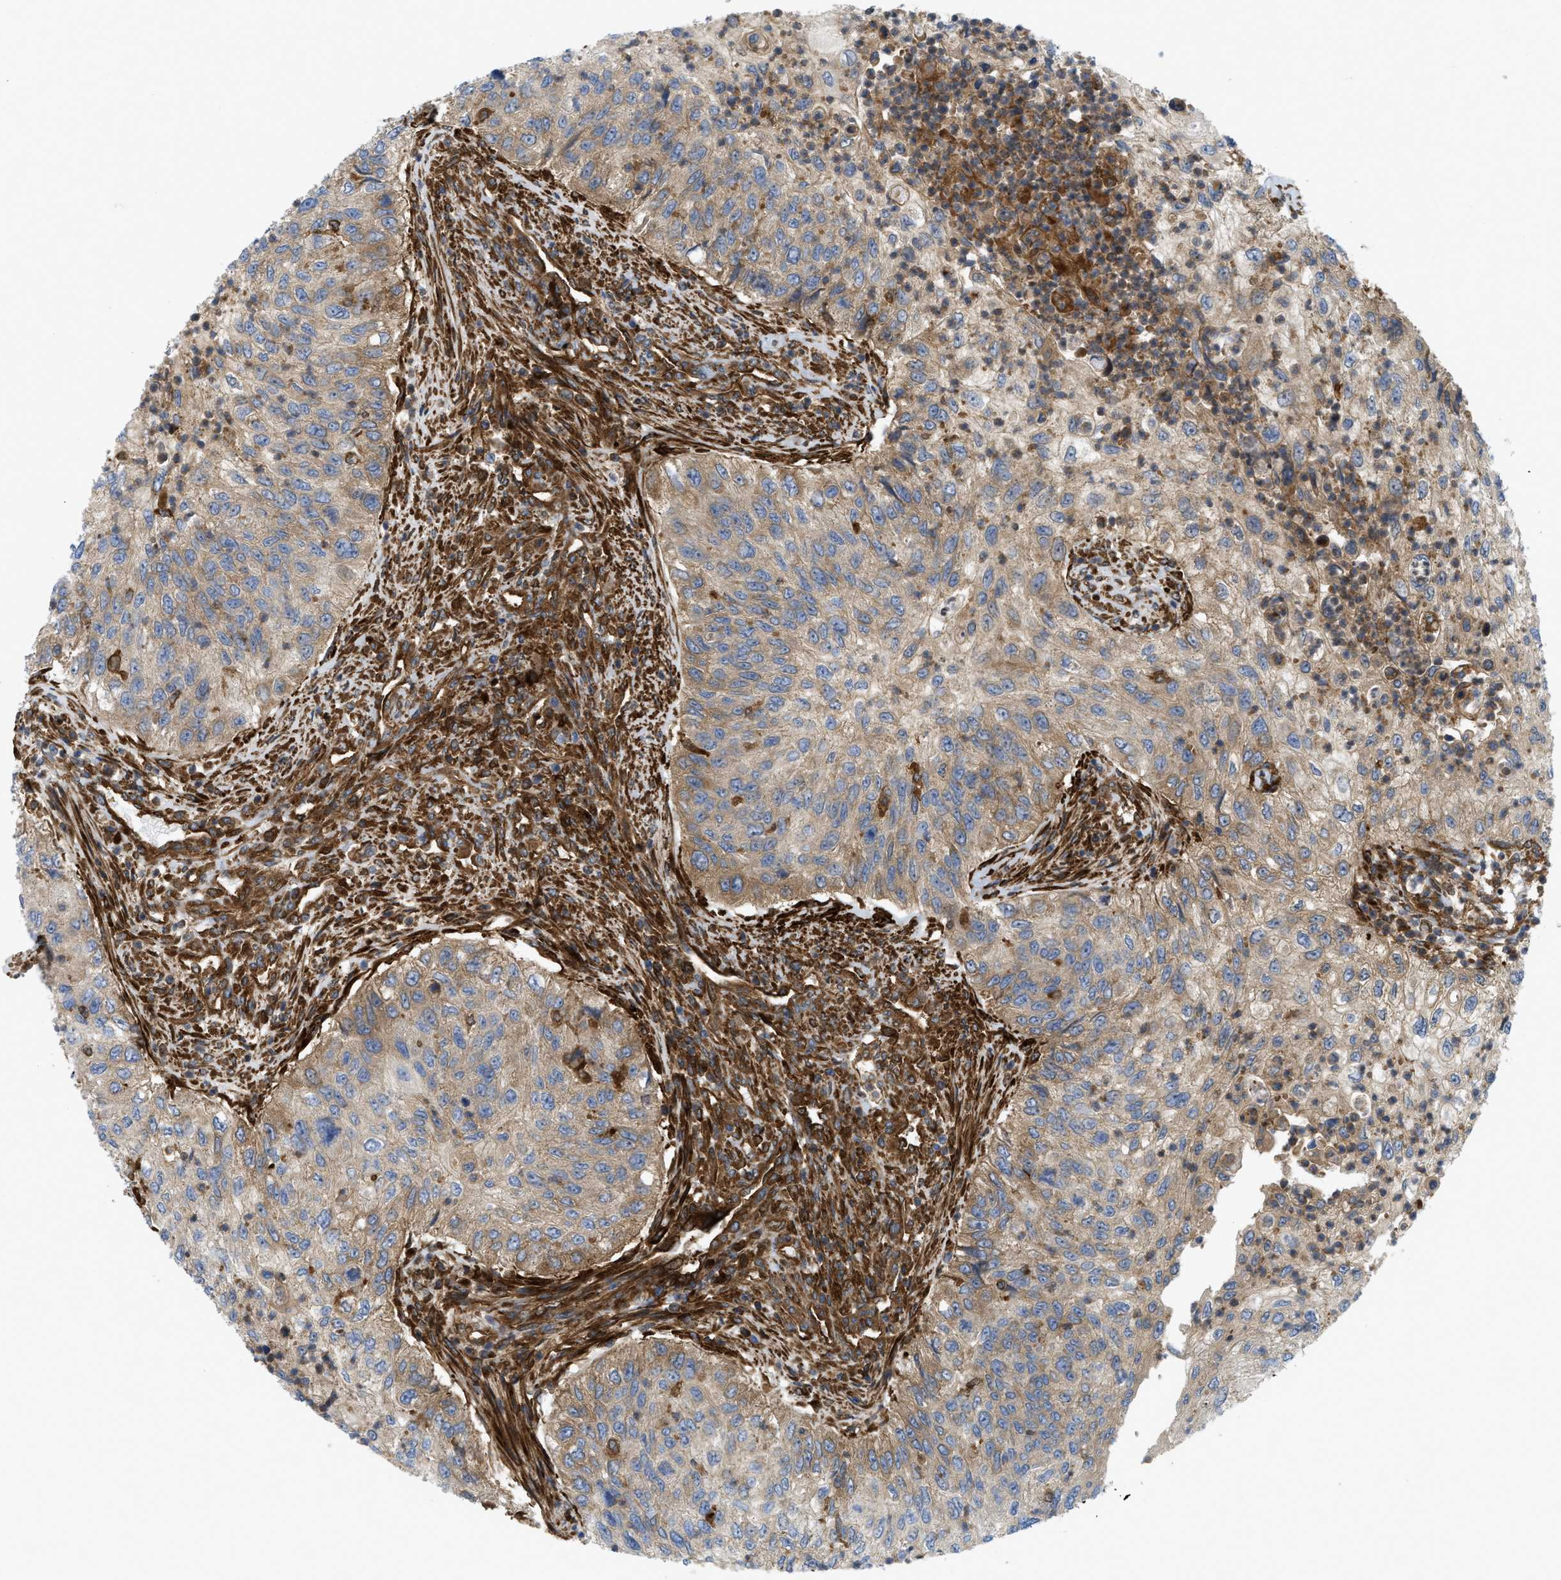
{"staining": {"intensity": "moderate", "quantity": ">75%", "location": "cytoplasmic/membranous"}, "tissue": "urothelial cancer", "cell_type": "Tumor cells", "image_type": "cancer", "snomed": [{"axis": "morphology", "description": "Urothelial carcinoma, High grade"}, {"axis": "topography", "description": "Urinary bladder"}], "caption": "A medium amount of moderate cytoplasmic/membranous staining is appreciated in about >75% of tumor cells in high-grade urothelial carcinoma tissue.", "gene": "PICALM", "patient": {"sex": "female", "age": 60}}